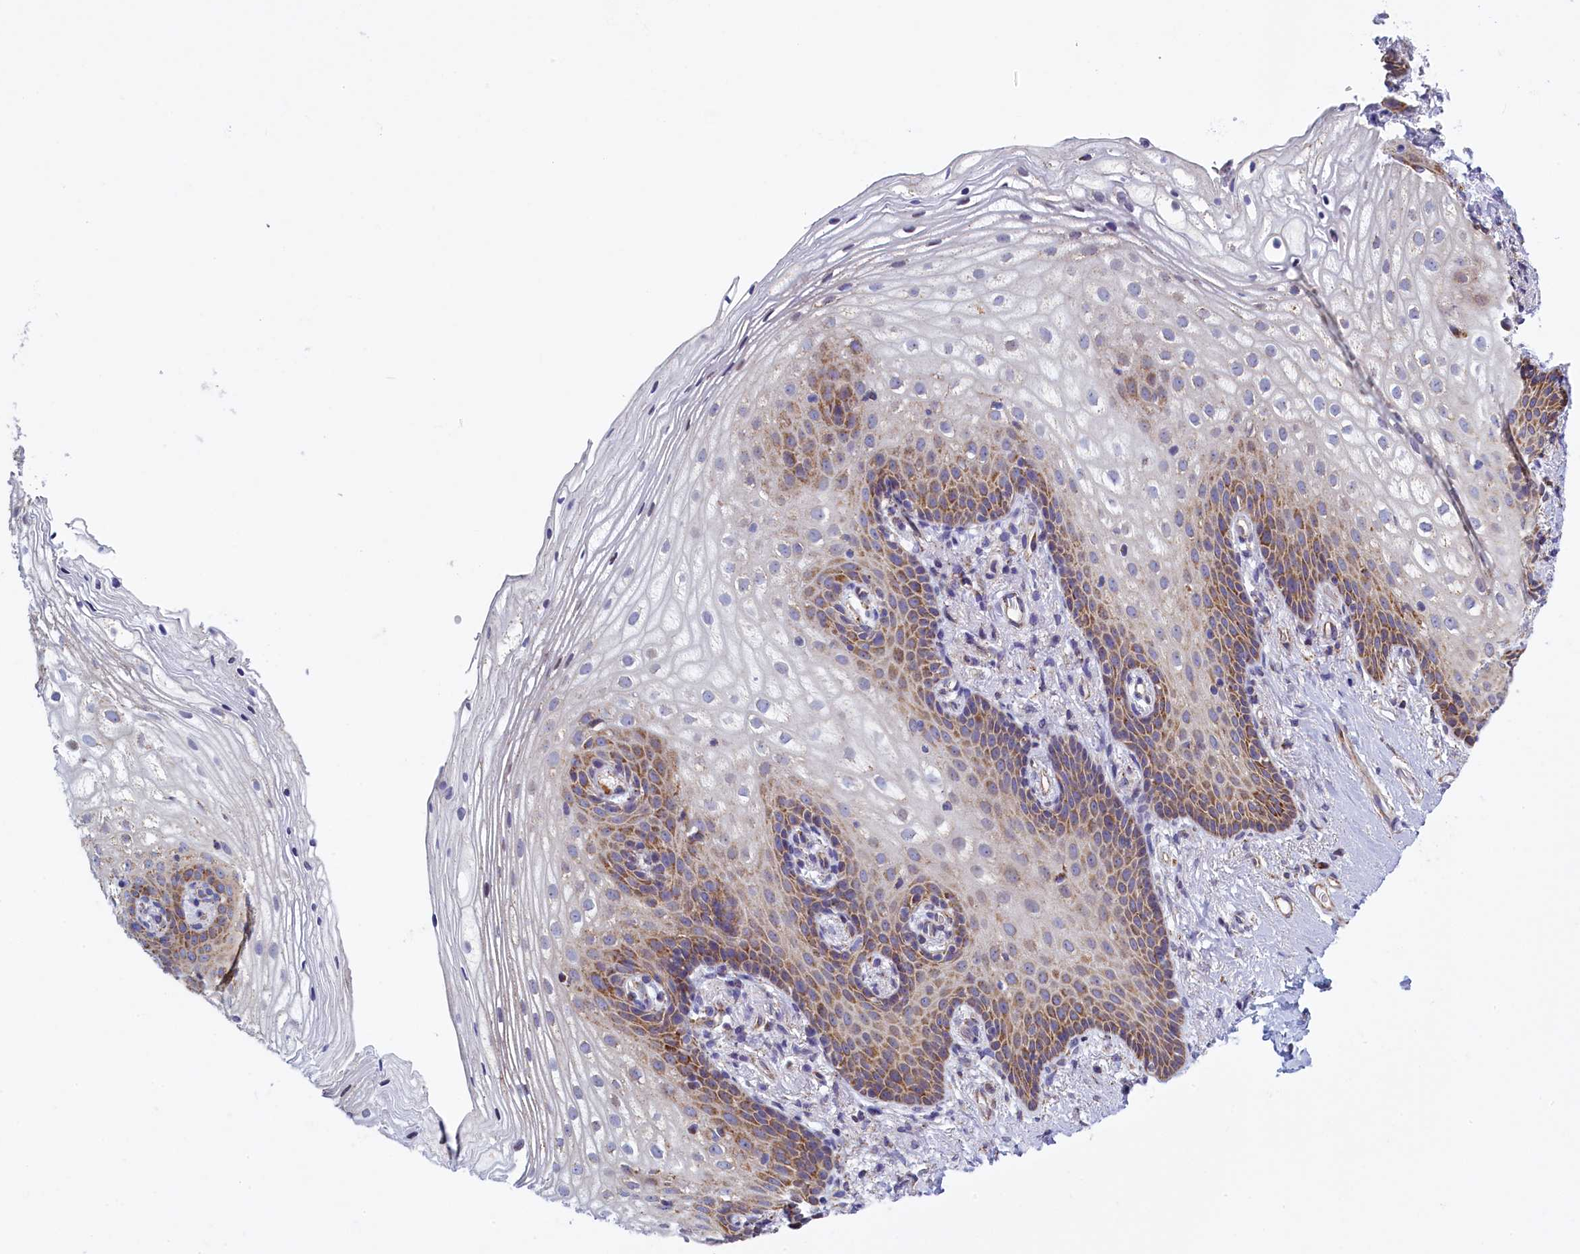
{"staining": {"intensity": "moderate", "quantity": "25%-75%", "location": "cytoplasmic/membranous"}, "tissue": "vagina", "cell_type": "Squamous epithelial cells", "image_type": "normal", "snomed": [{"axis": "morphology", "description": "Normal tissue, NOS"}, {"axis": "topography", "description": "Vagina"}], "caption": "Protein expression by IHC displays moderate cytoplasmic/membranous staining in about 25%-75% of squamous epithelial cells in unremarkable vagina.", "gene": "IFT122", "patient": {"sex": "female", "age": 60}}